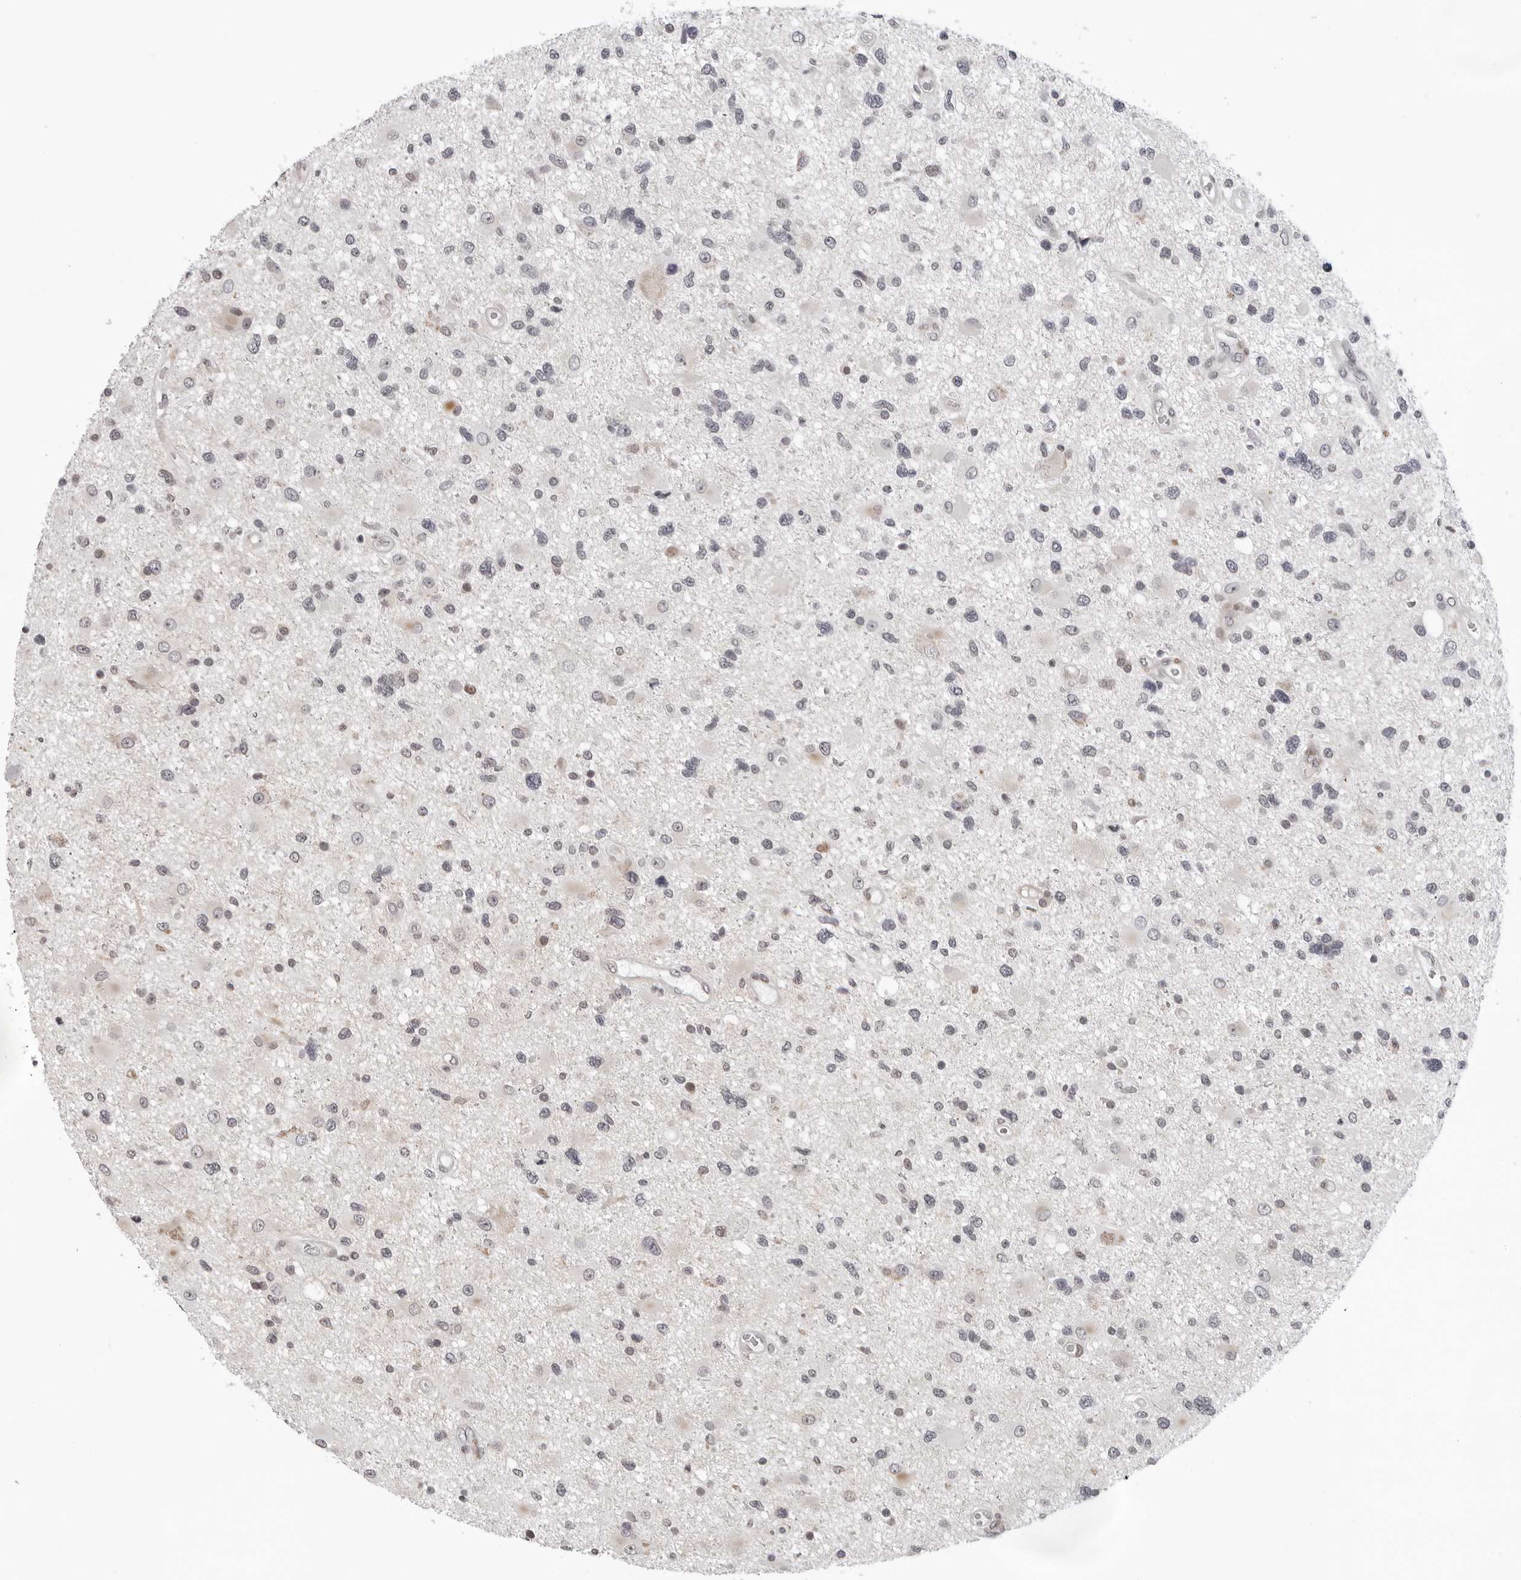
{"staining": {"intensity": "negative", "quantity": "none", "location": "none"}, "tissue": "glioma", "cell_type": "Tumor cells", "image_type": "cancer", "snomed": [{"axis": "morphology", "description": "Glioma, malignant, High grade"}, {"axis": "topography", "description": "Brain"}], "caption": "Malignant high-grade glioma stained for a protein using IHC exhibits no expression tumor cells.", "gene": "PIP4K2C", "patient": {"sex": "male", "age": 33}}